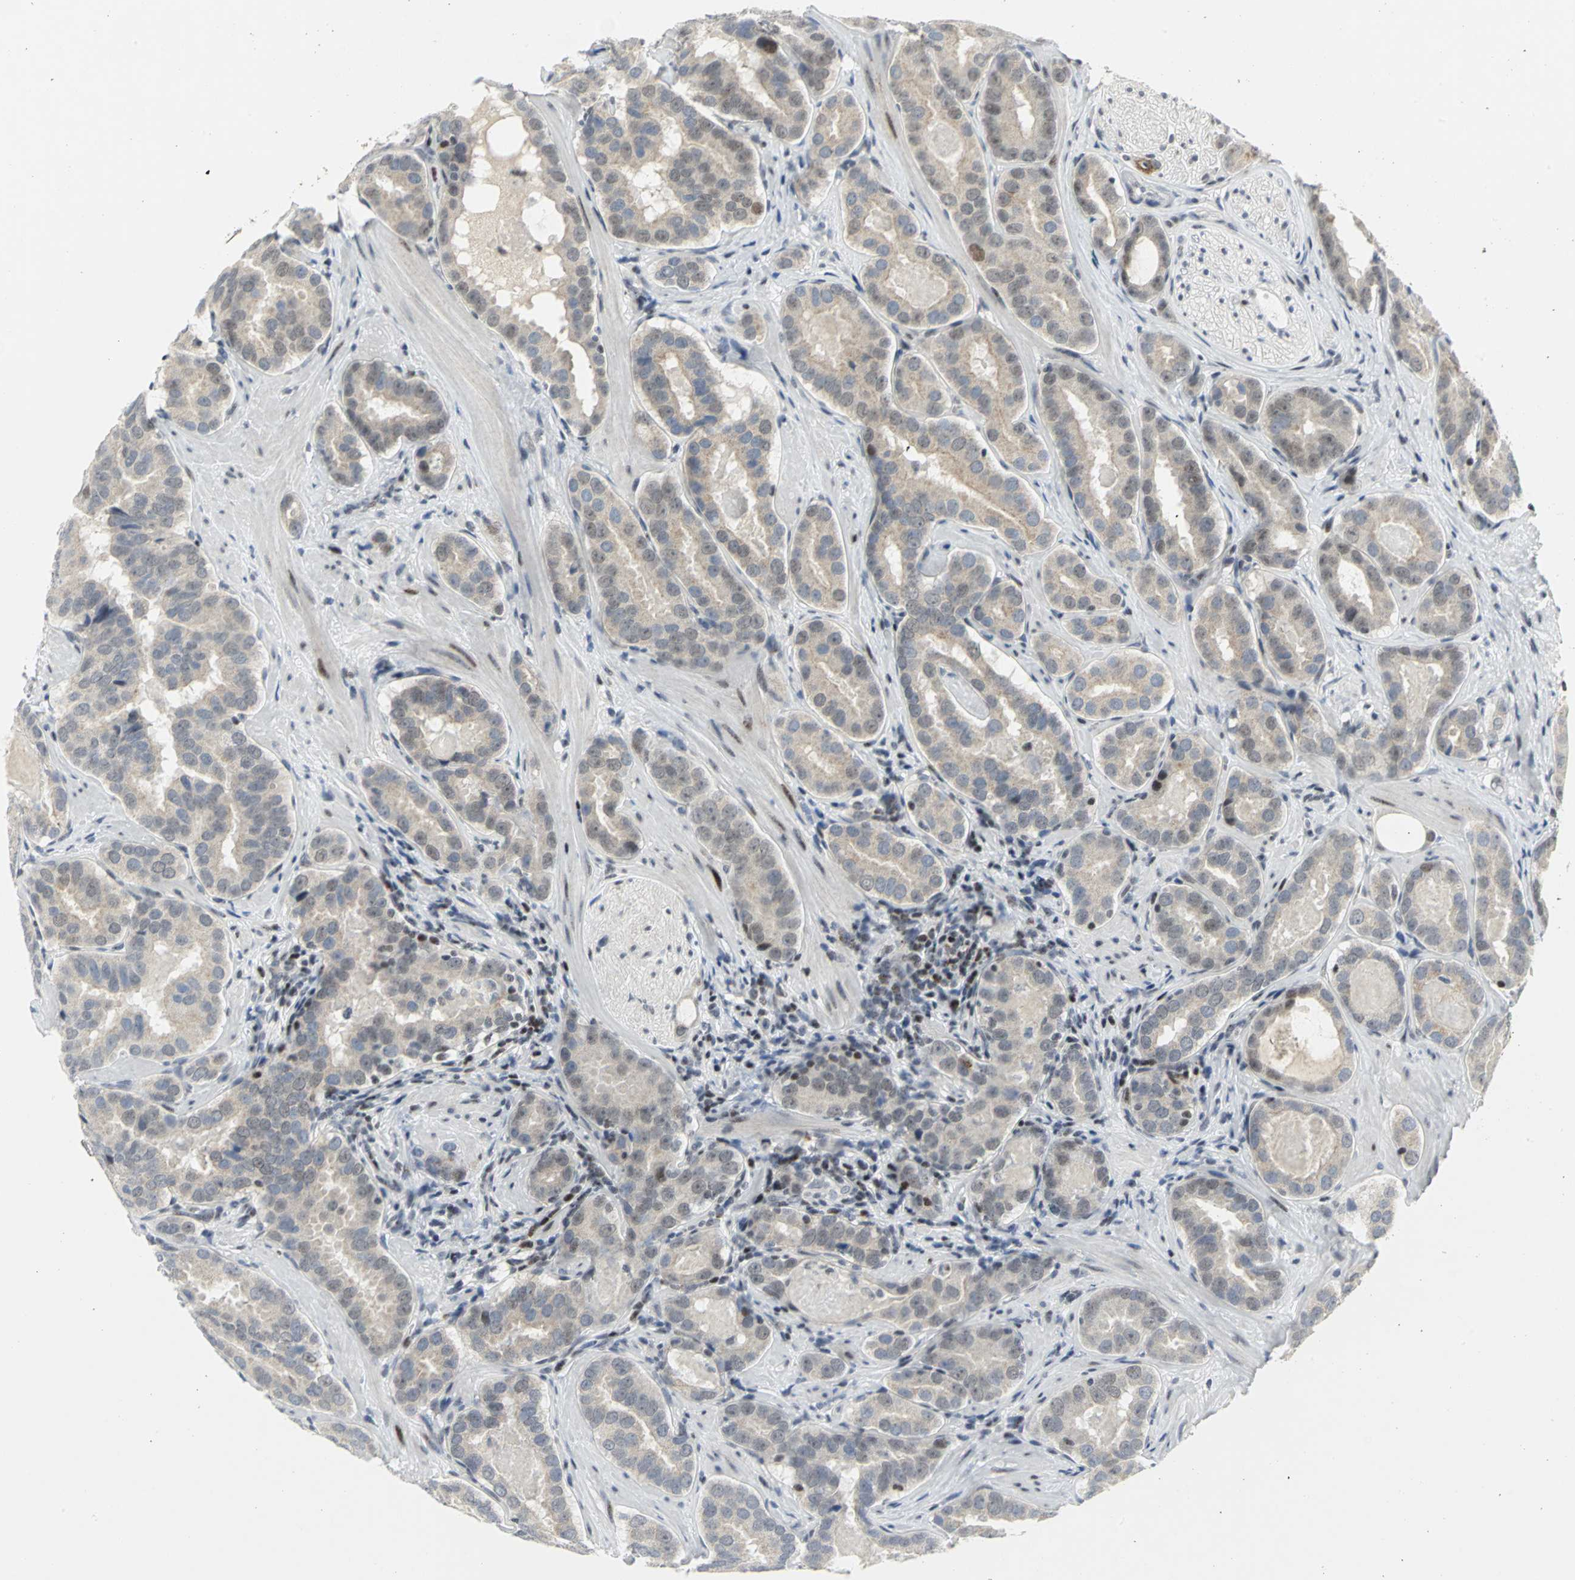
{"staining": {"intensity": "weak", "quantity": "25%-75%", "location": "cytoplasmic/membranous,nuclear"}, "tissue": "prostate cancer", "cell_type": "Tumor cells", "image_type": "cancer", "snomed": [{"axis": "morphology", "description": "Adenocarcinoma, Low grade"}, {"axis": "topography", "description": "Prostate"}], "caption": "The image reveals a brown stain indicating the presence of a protein in the cytoplasmic/membranous and nuclear of tumor cells in prostate cancer. Immunohistochemistry stains the protein in brown and the nuclei are stained blue.", "gene": "RPA1", "patient": {"sex": "male", "age": 59}}